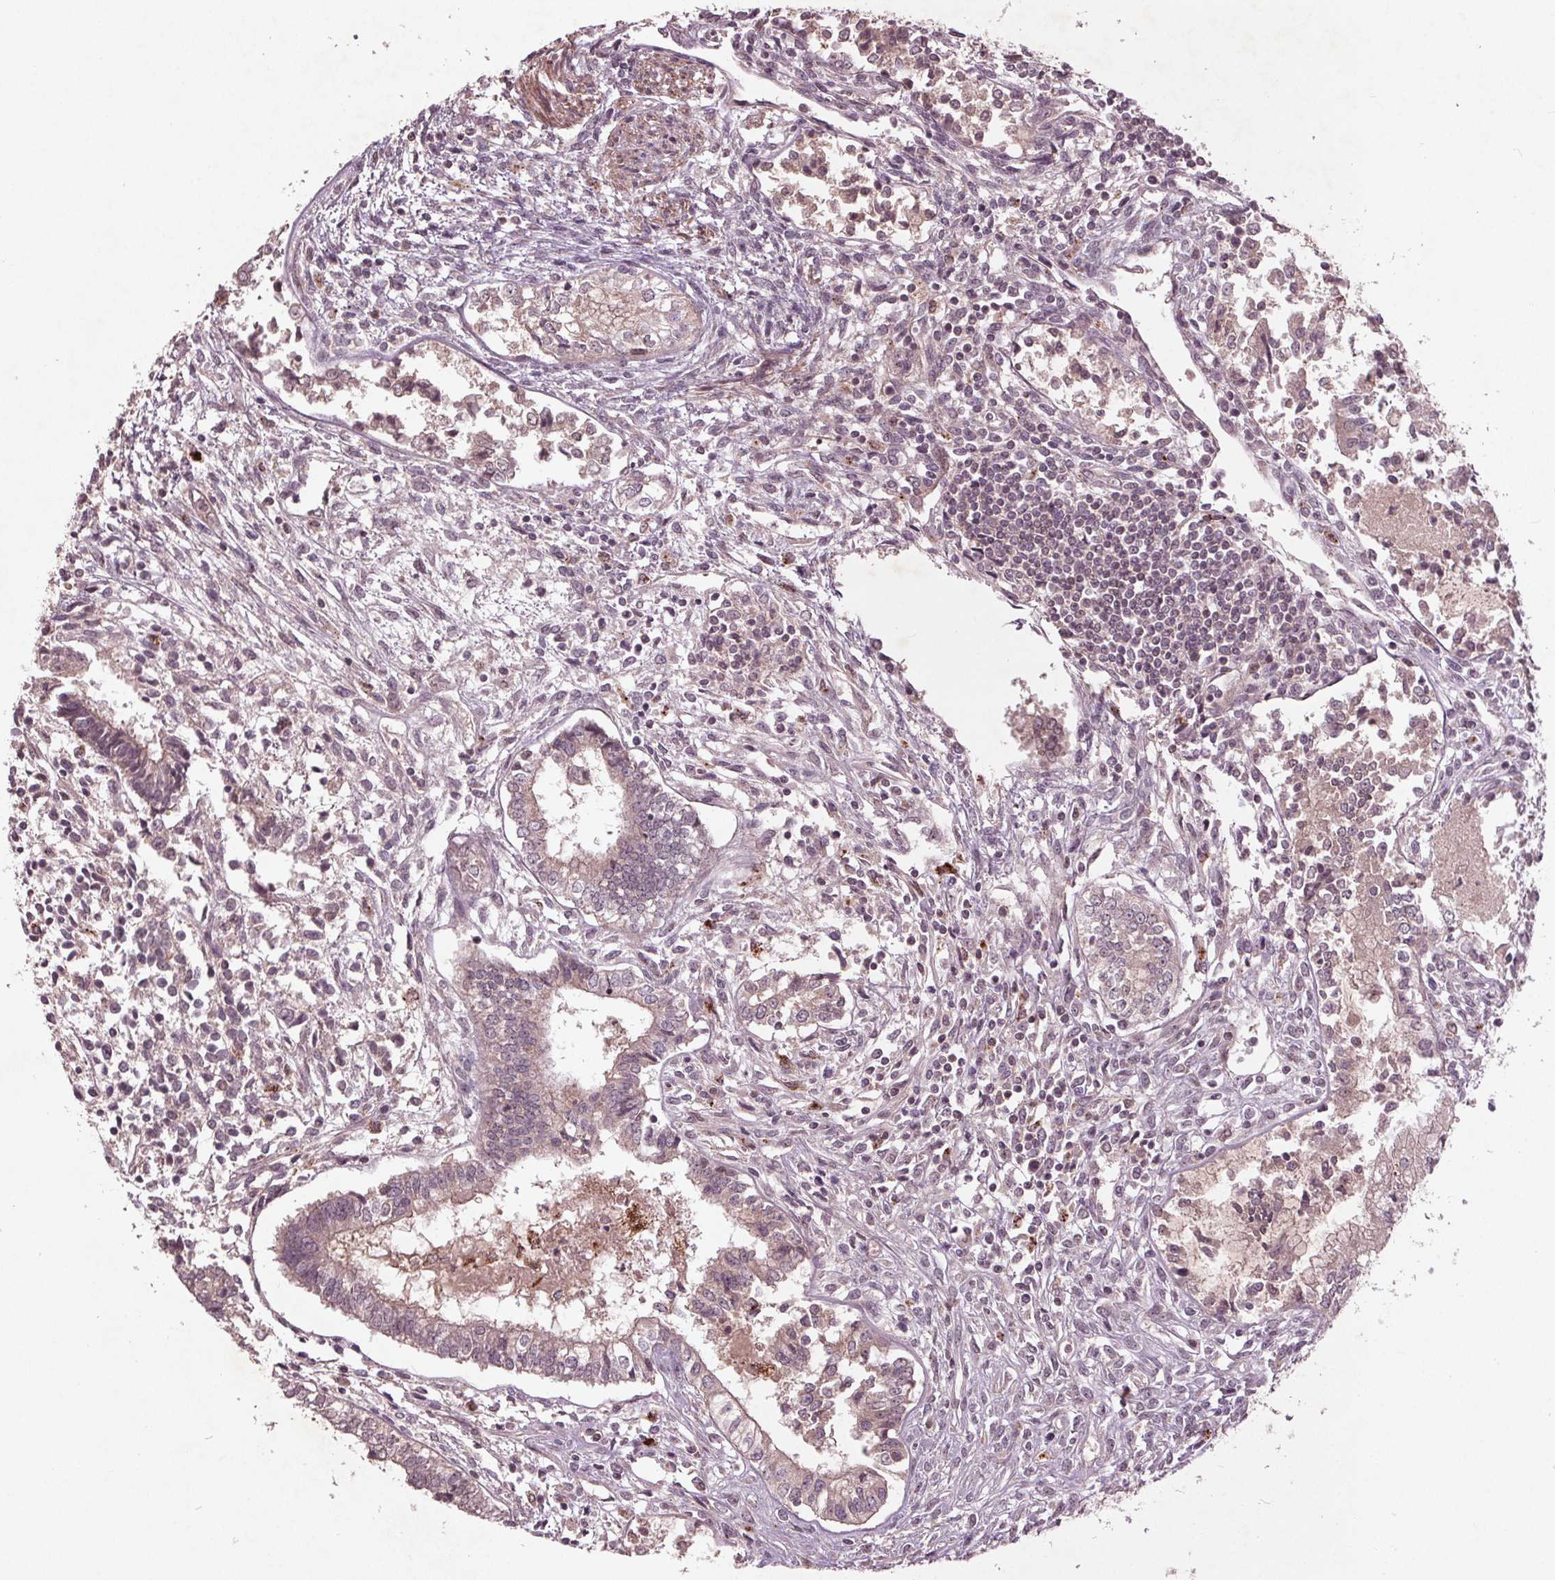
{"staining": {"intensity": "negative", "quantity": "none", "location": "none"}, "tissue": "testis cancer", "cell_type": "Tumor cells", "image_type": "cancer", "snomed": [{"axis": "morphology", "description": "Carcinoma, Embryonal, NOS"}, {"axis": "topography", "description": "Testis"}], "caption": "Immunohistochemistry (IHC) image of embryonal carcinoma (testis) stained for a protein (brown), which shows no staining in tumor cells.", "gene": "CDKL4", "patient": {"sex": "male", "age": 37}}